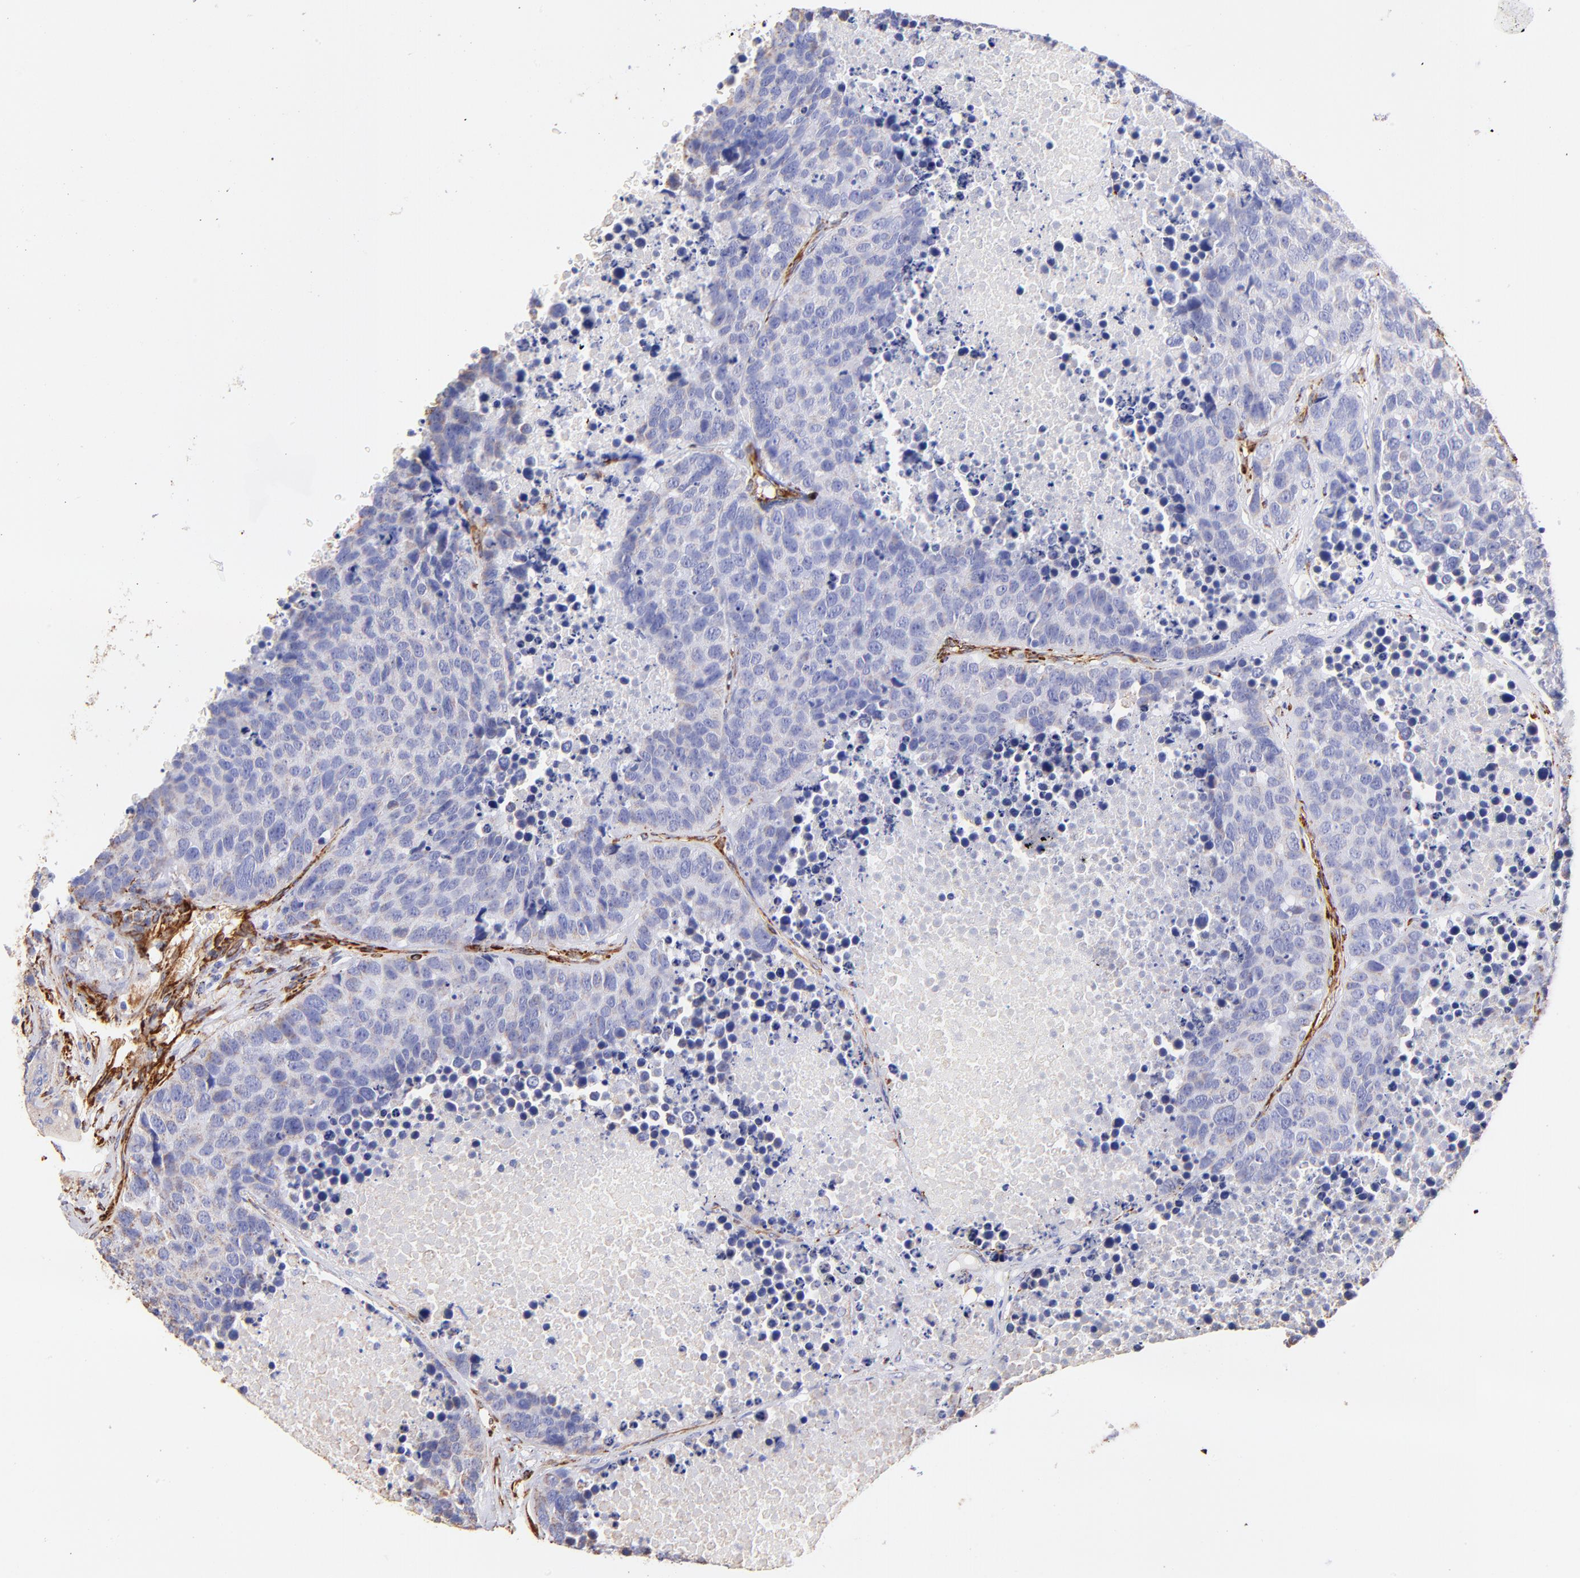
{"staining": {"intensity": "weak", "quantity": "25%-75%", "location": "cytoplasmic/membranous"}, "tissue": "carcinoid", "cell_type": "Tumor cells", "image_type": "cancer", "snomed": [{"axis": "morphology", "description": "Carcinoid, malignant, NOS"}, {"axis": "topography", "description": "Lung"}], "caption": "Weak cytoplasmic/membranous protein positivity is seen in about 25%-75% of tumor cells in carcinoid (malignant).", "gene": "SPARC", "patient": {"sex": "male", "age": 60}}